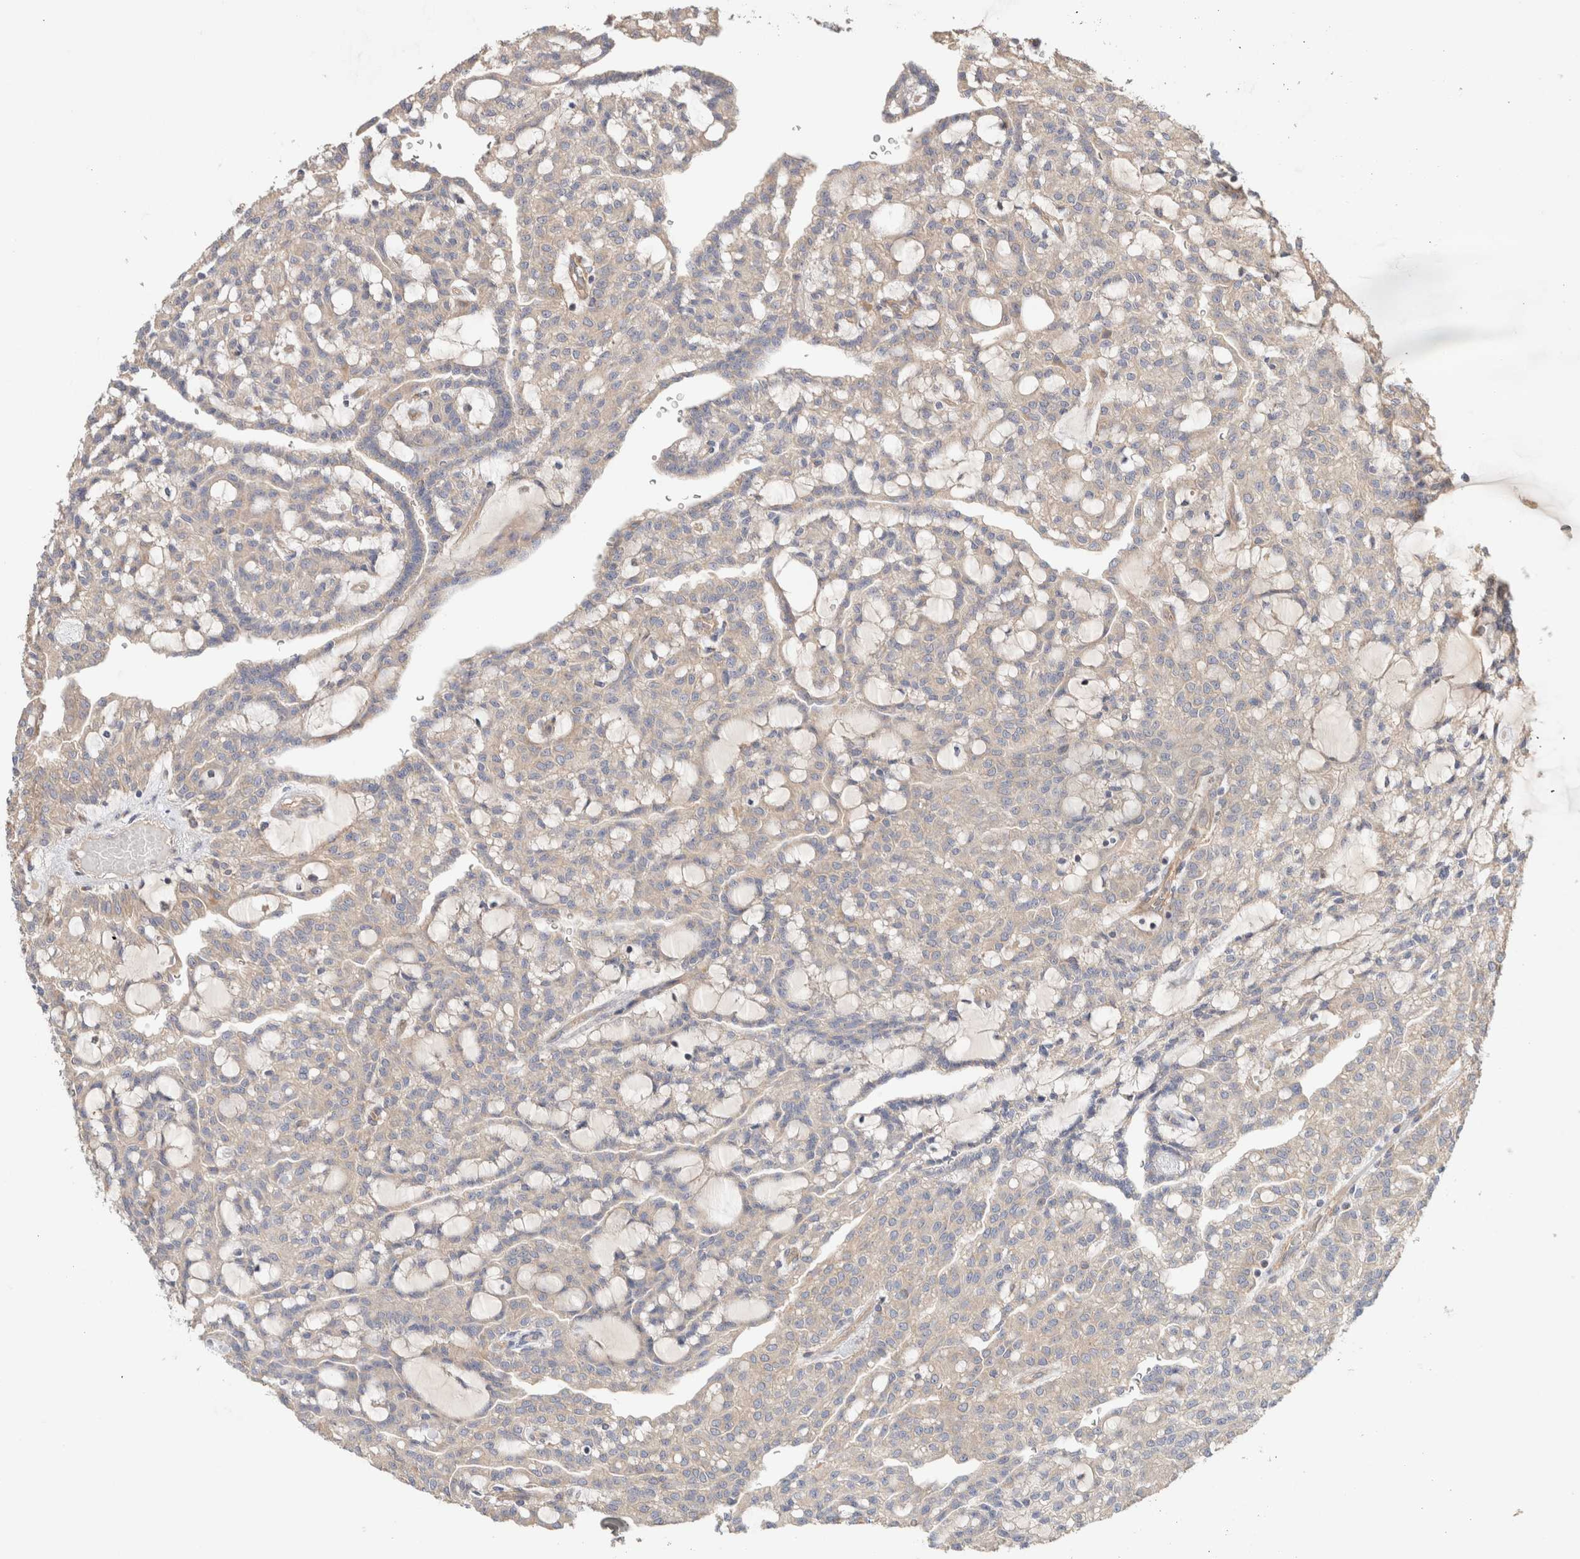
{"staining": {"intensity": "weak", "quantity": "25%-75%", "location": "cytoplasmic/membranous"}, "tissue": "renal cancer", "cell_type": "Tumor cells", "image_type": "cancer", "snomed": [{"axis": "morphology", "description": "Adenocarcinoma, NOS"}, {"axis": "topography", "description": "Kidney"}], "caption": "About 25%-75% of tumor cells in renal cancer (adenocarcinoma) exhibit weak cytoplasmic/membranous protein staining as visualized by brown immunohistochemical staining.", "gene": "B3GNTL1", "patient": {"sex": "male", "age": 63}}